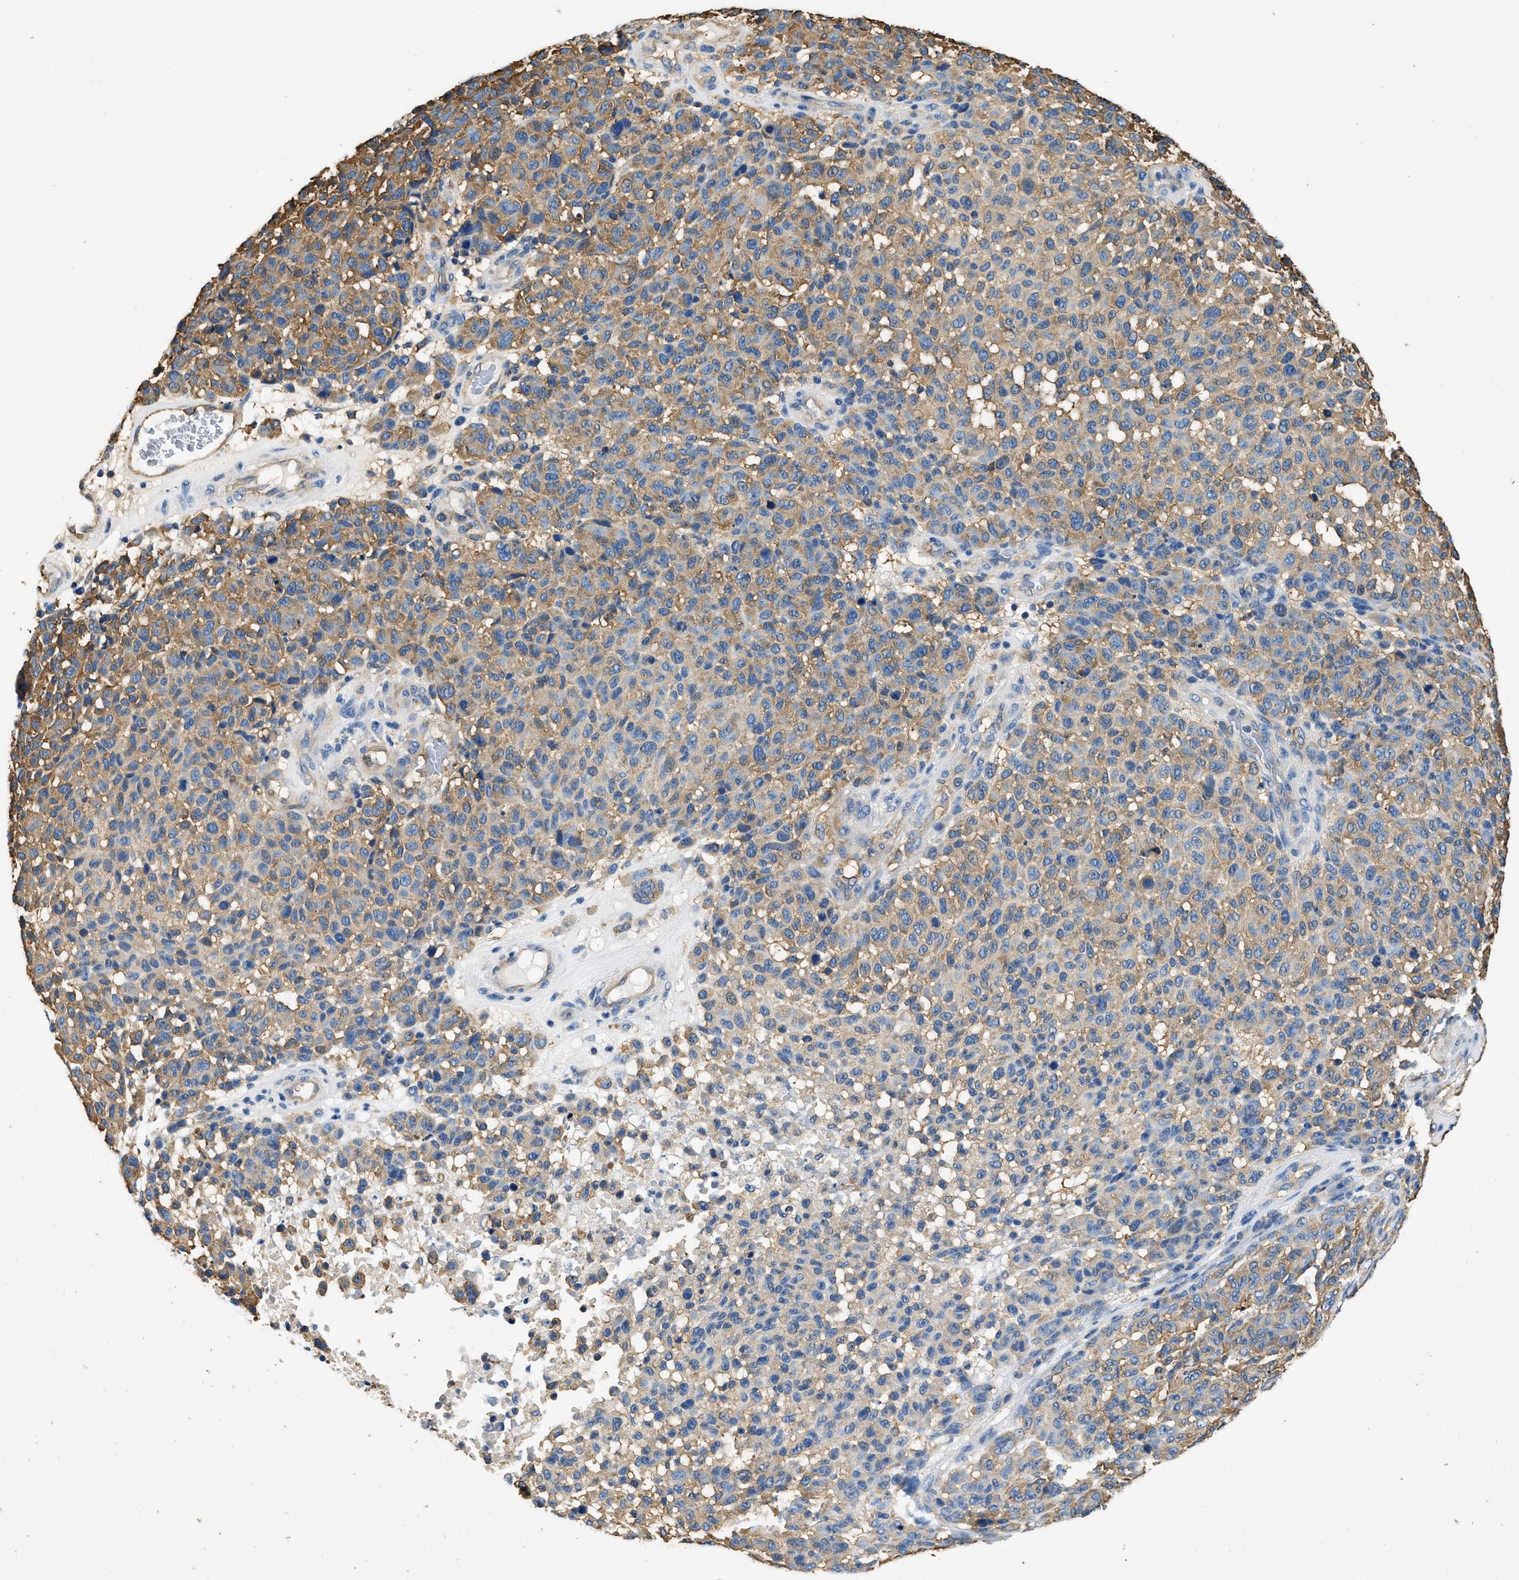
{"staining": {"intensity": "moderate", "quantity": ">75%", "location": "cytoplasmic/membranous"}, "tissue": "melanoma", "cell_type": "Tumor cells", "image_type": "cancer", "snomed": [{"axis": "morphology", "description": "Malignant melanoma, NOS"}, {"axis": "topography", "description": "Skin"}], "caption": "Immunohistochemical staining of human malignant melanoma demonstrates medium levels of moderate cytoplasmic/membranous protein staining in about >75% of tumor cells.", "gene": "PPP2R1B", "patient": {"sex": "male", "age": 59}}